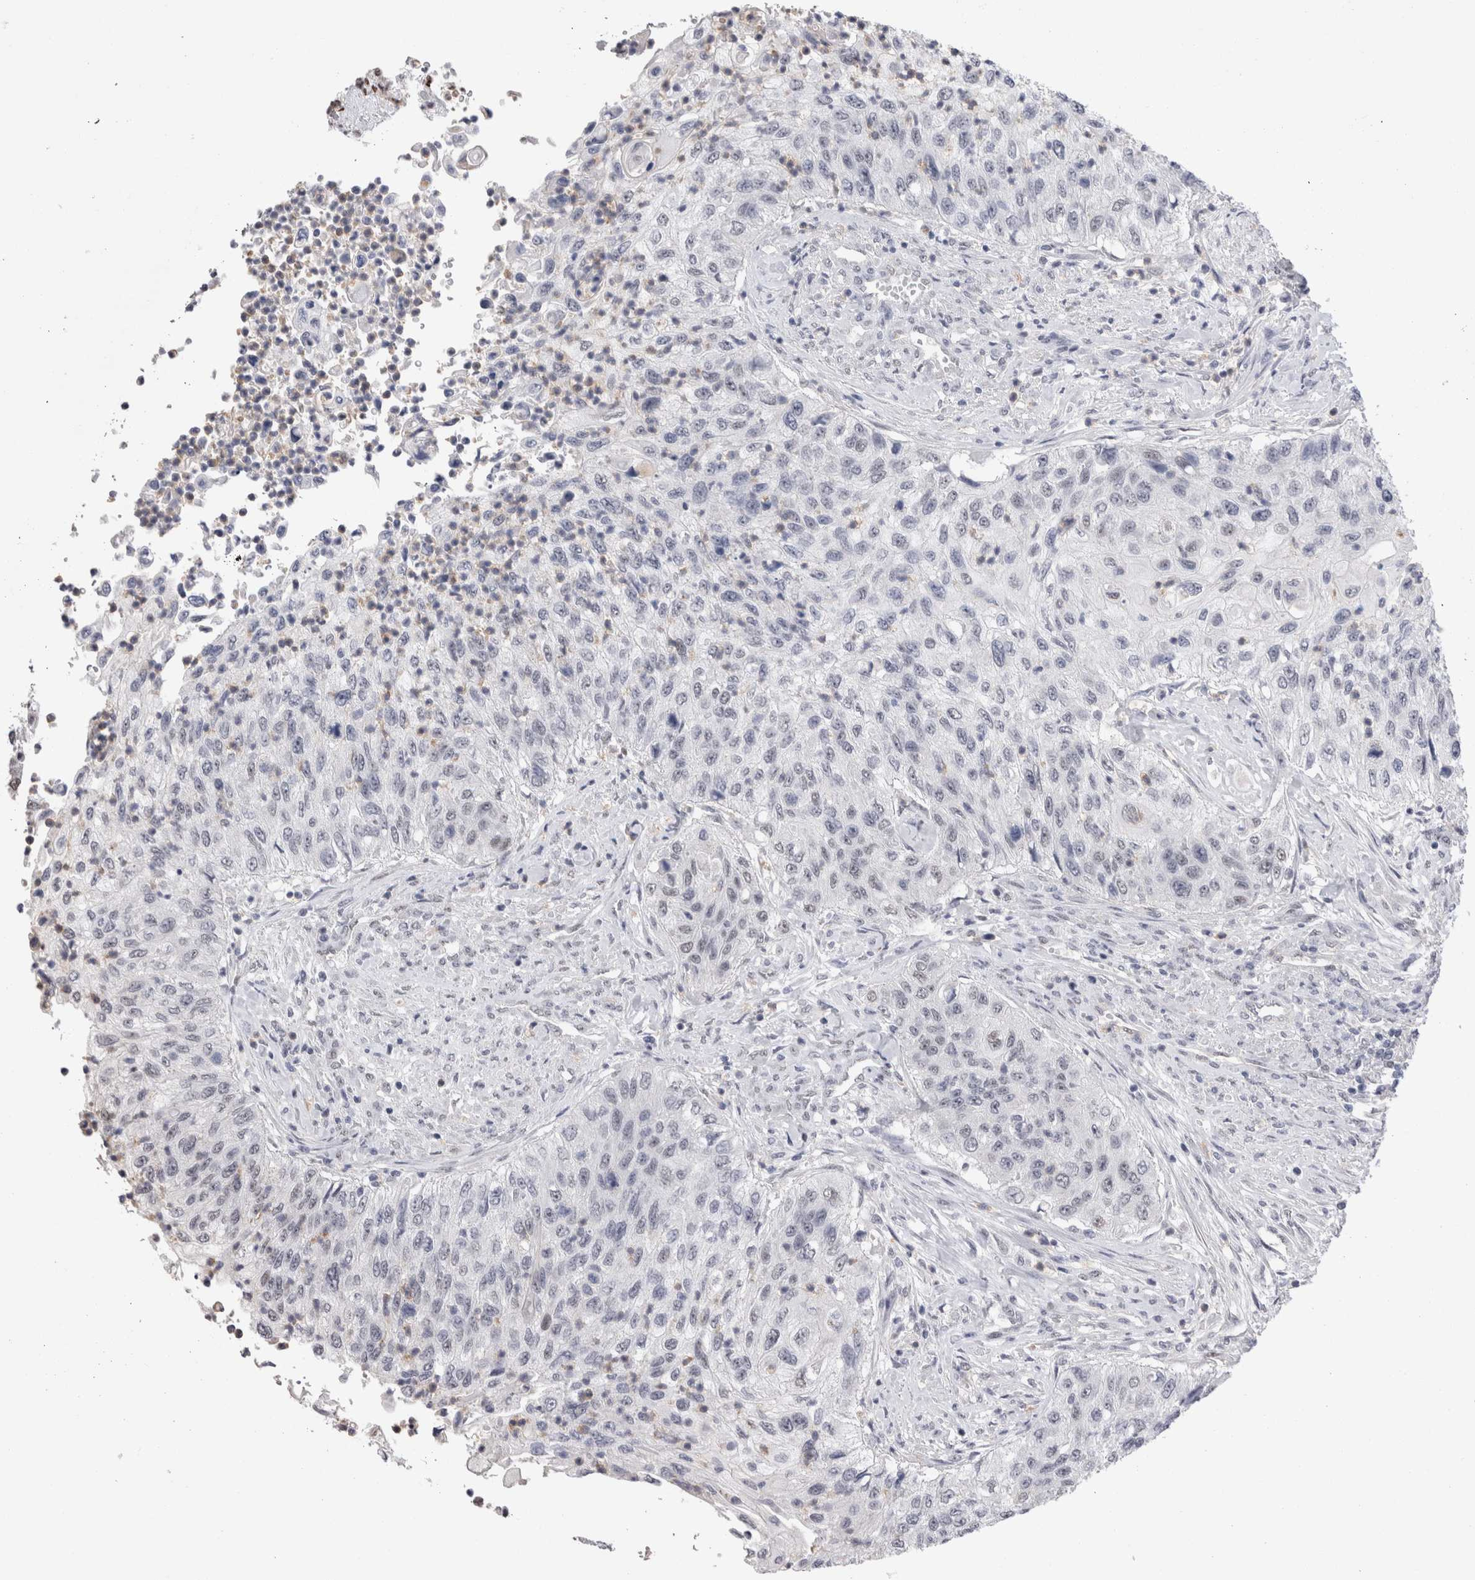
{"staining": {"intensity": "negative", "quantity": "none", "location": "none"}, "tissue": "urothelial cancer", "cell_type": "Tumor cells", "image_type": "cancer", "snomed": [{"axis": "morphology", "description": "Urothelial carcinoma, High grade"}, {"axis": "topography", "description": "Urinary bladder"}], "caption": "A photomicrograph of human urothelial cancer is negative for staining in tumor cells.", "gene": "RBM6", "patient": {"sex": "female", "age": 60}}